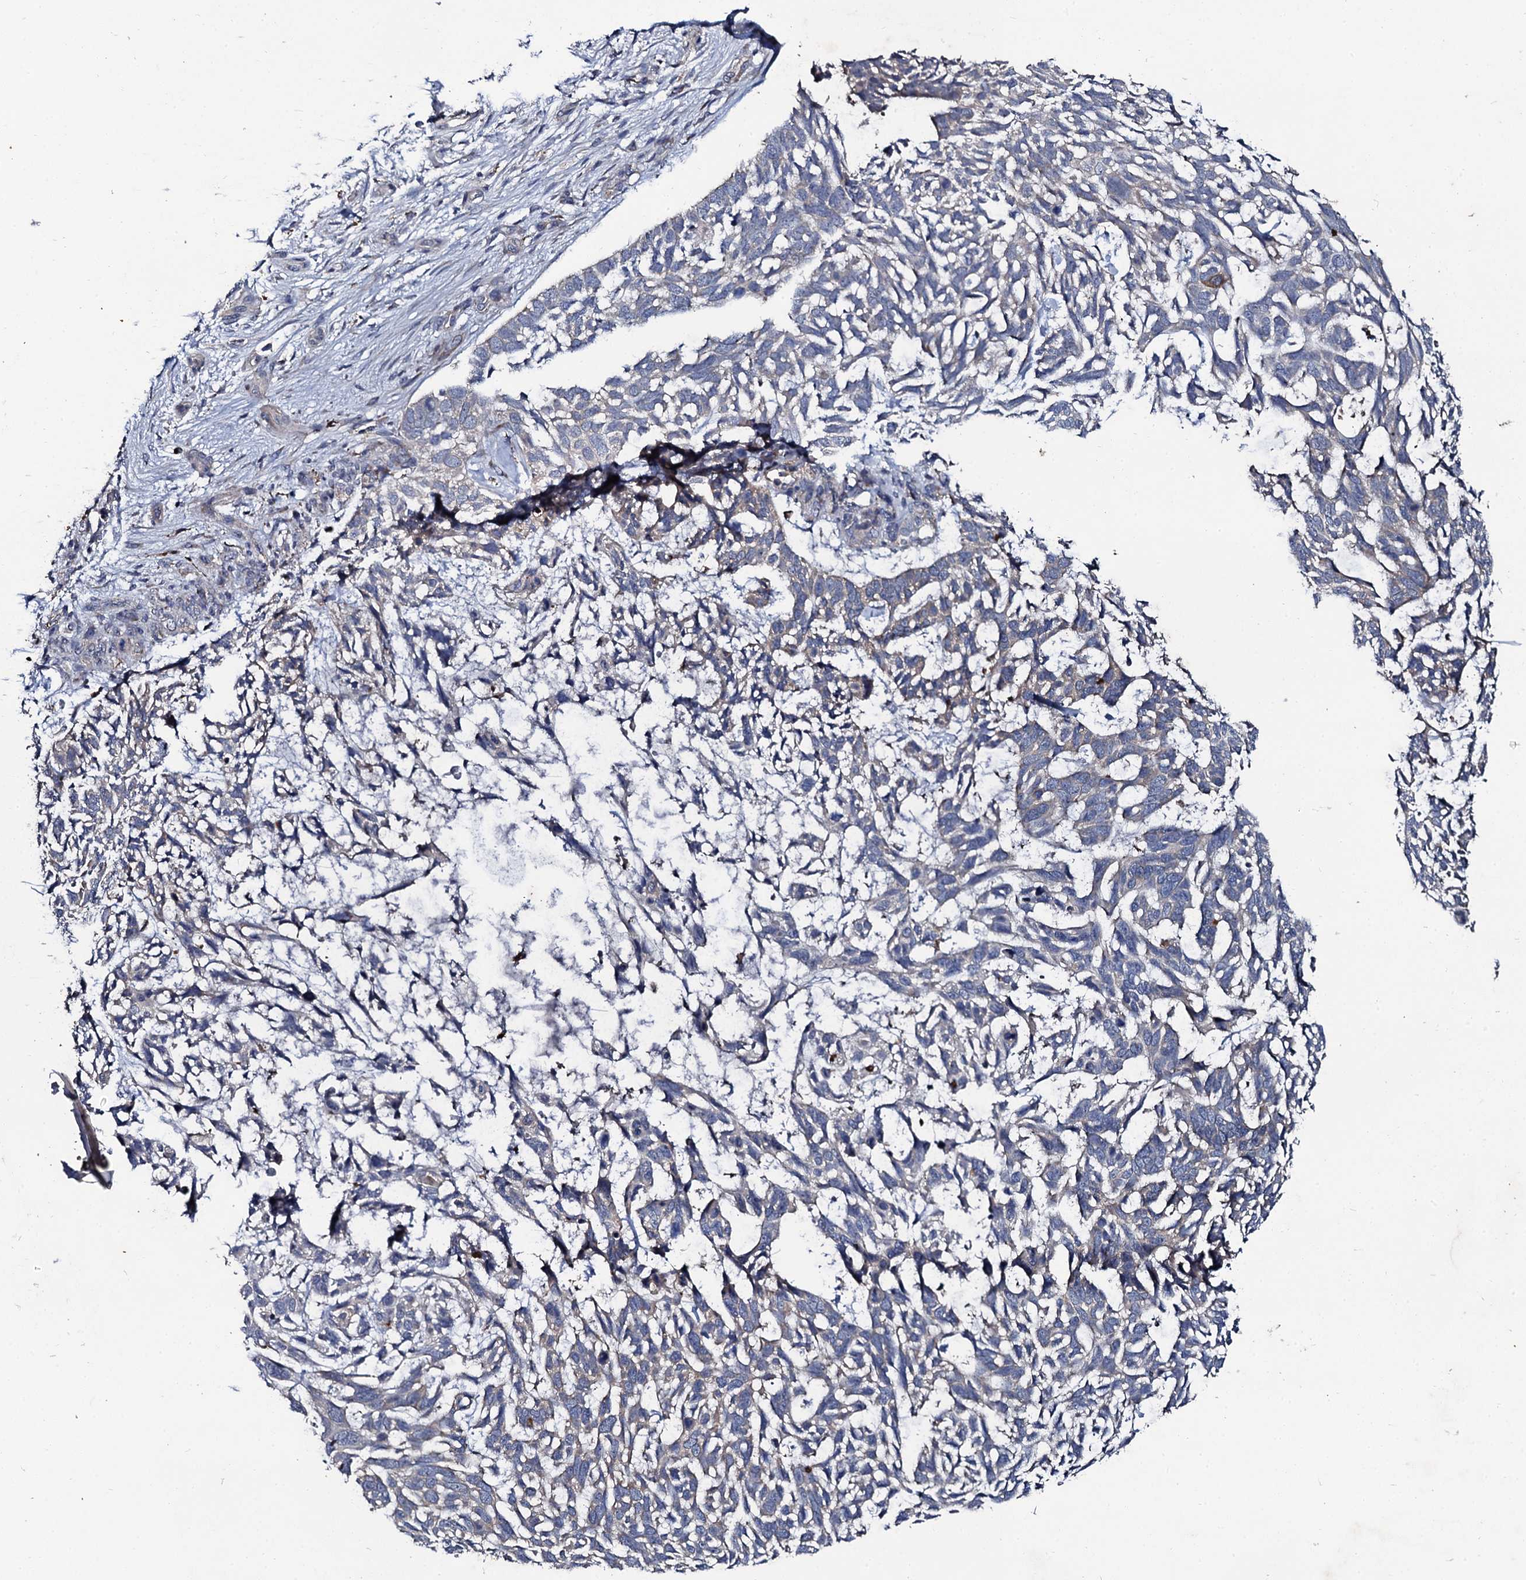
{"staining": {"intensity": "negative", "quantity": "none", "location": "none"}, "tissue": "skin cancer", "cell_type": "Tumor cells", "image_type": "cancer", "snomed": [{"axis": "morphology", "description": "Basal cell carcinoma"}, {"axis": "topography", "description": "Skin"}], "caption": "Immunohistochemical staining of basal cell carcinoma (skin) displays no significant expression in tumor cells.", "gene": "LRRC28", "patient": {"sex": "male", "age": 88}}